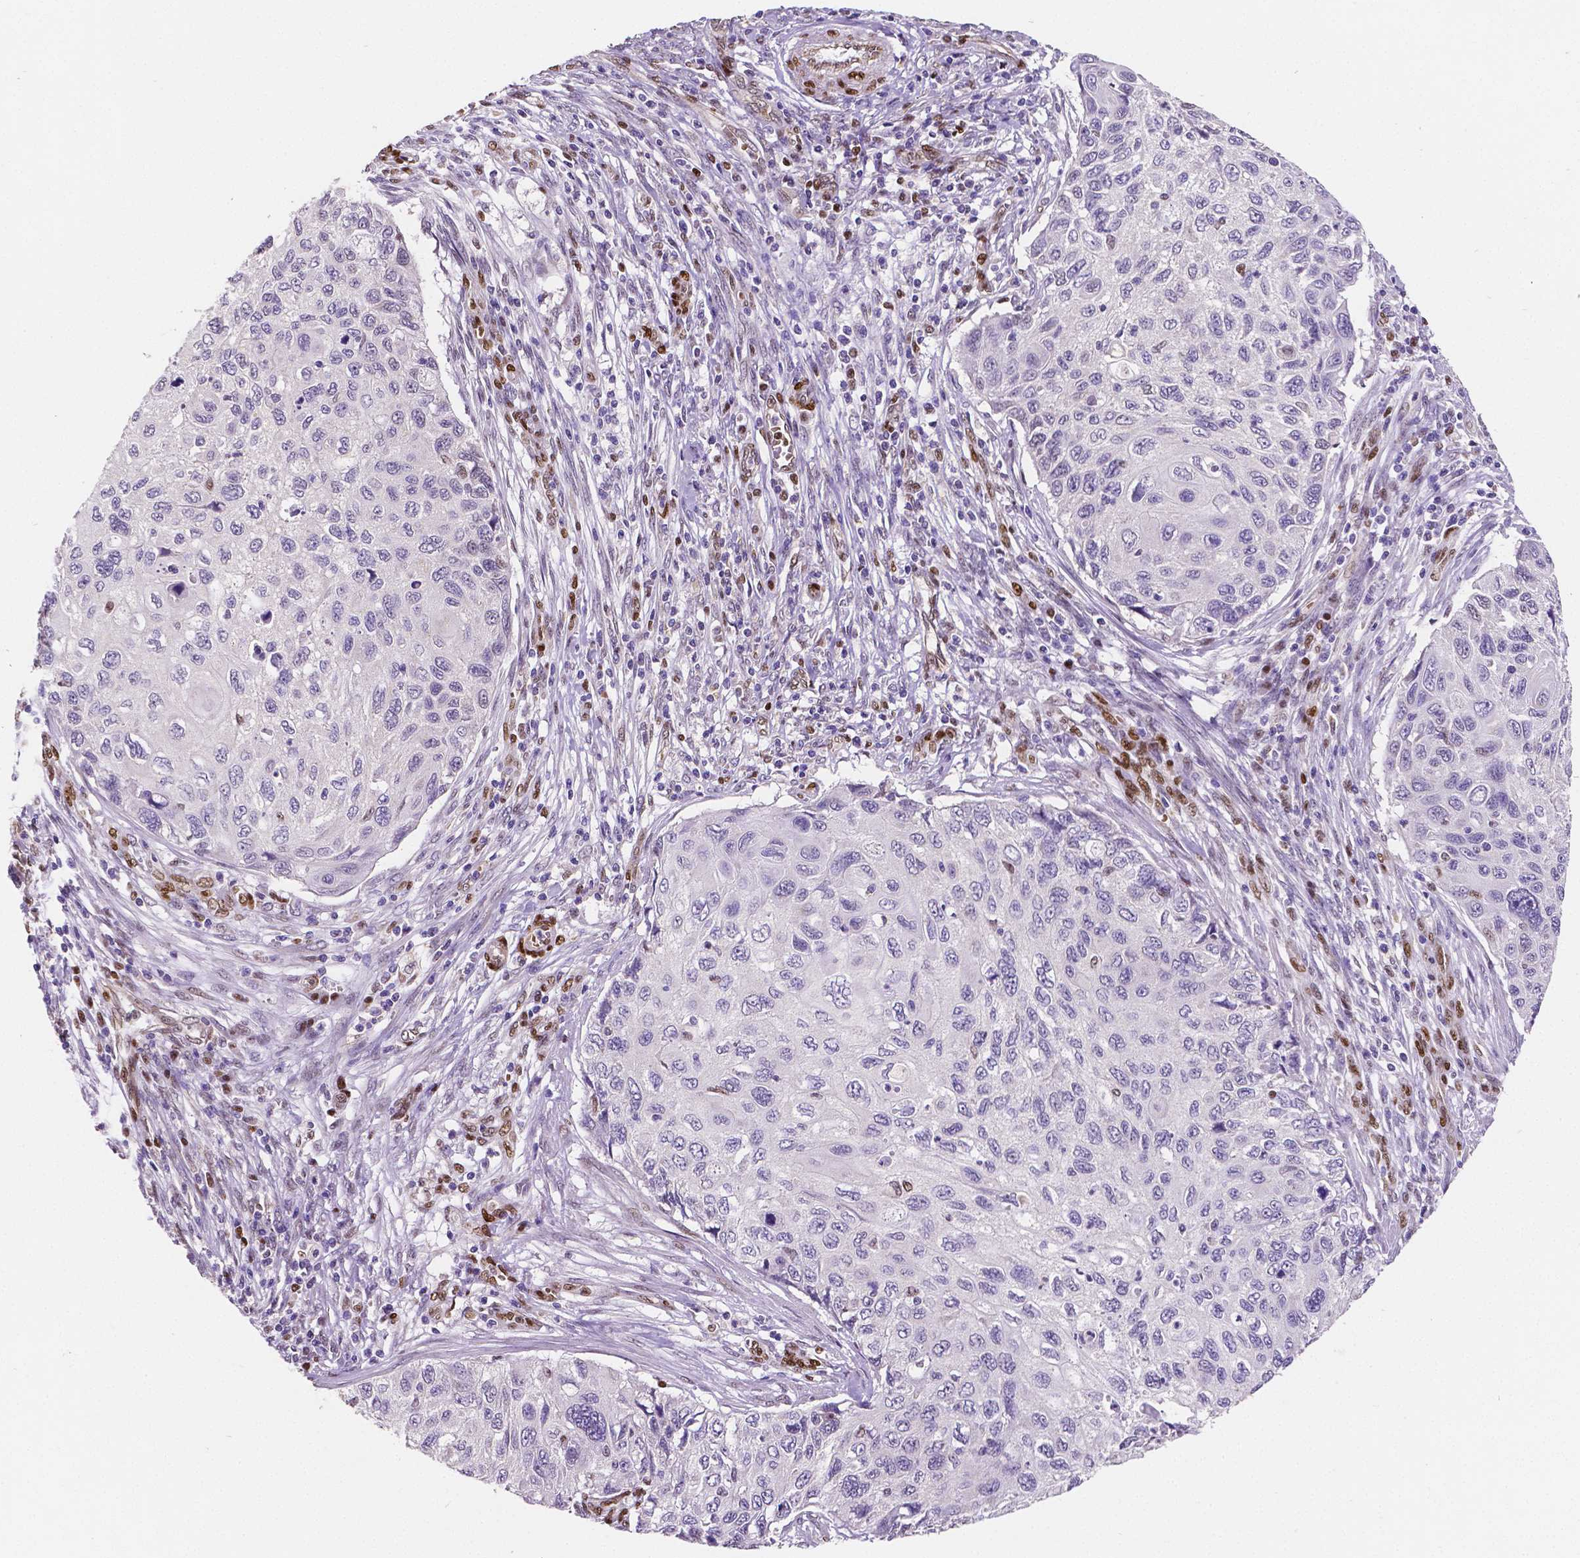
{"staining": {"intensity": "negative", "quantity": "none", "location": "none"}, "tissue": "cervical cancer", "cell_type": "Tumor cells", "image_type": "cancer", "snomed": [{"axis": "morphology", "description": "Squamous cell carcinoma, NOS"}, {"axis": "topography", "description": "Cervix"}], "caption": "Tumor cells show no significant protein staining in squamous cell carcinoma (cervical). (DAB (3,3'-diaminobenzidine) IHC, high magnification).", "gene": "MEF2C", "patient": {"sex": "female", "age": 70}}